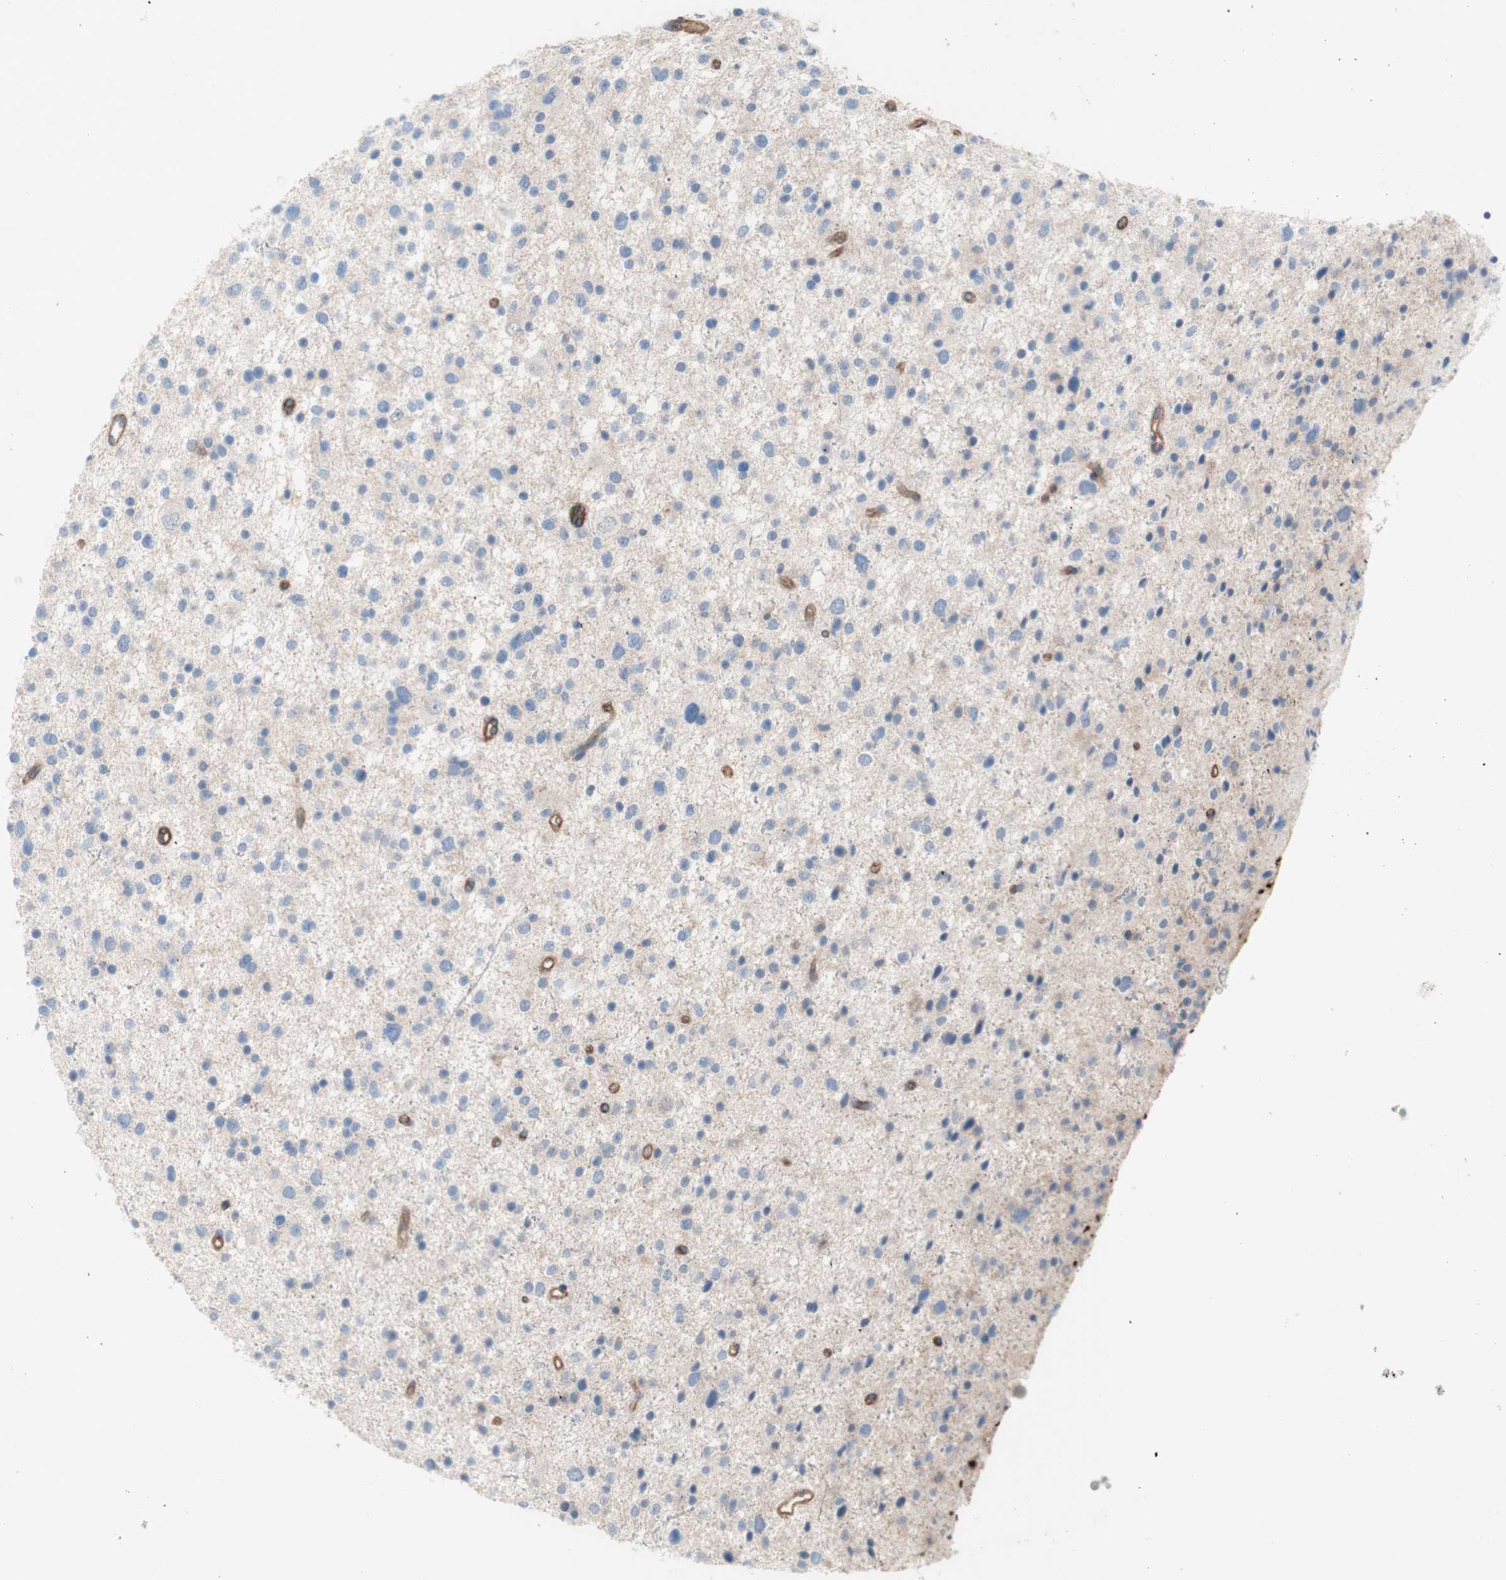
{"staining": {"intensity": "negative", "quantity": "none", "location": "none"}, "tissue": "glioma", "cell_type": "Tumor cells", "image_type": "cancer", "snomed": [{"axis": "morphology", "description": "Glioma, malignant, Low grade"}, {"axis": "topography", "description": "Brain"}], "caption": "A high-resolution image shows immunohistochemistry staining of malignant glioma (low-grade), which demonstrates no significant positivity in tumor cells.", "gene": "CD46", "patient": {"sex": "female", "age": 37}}